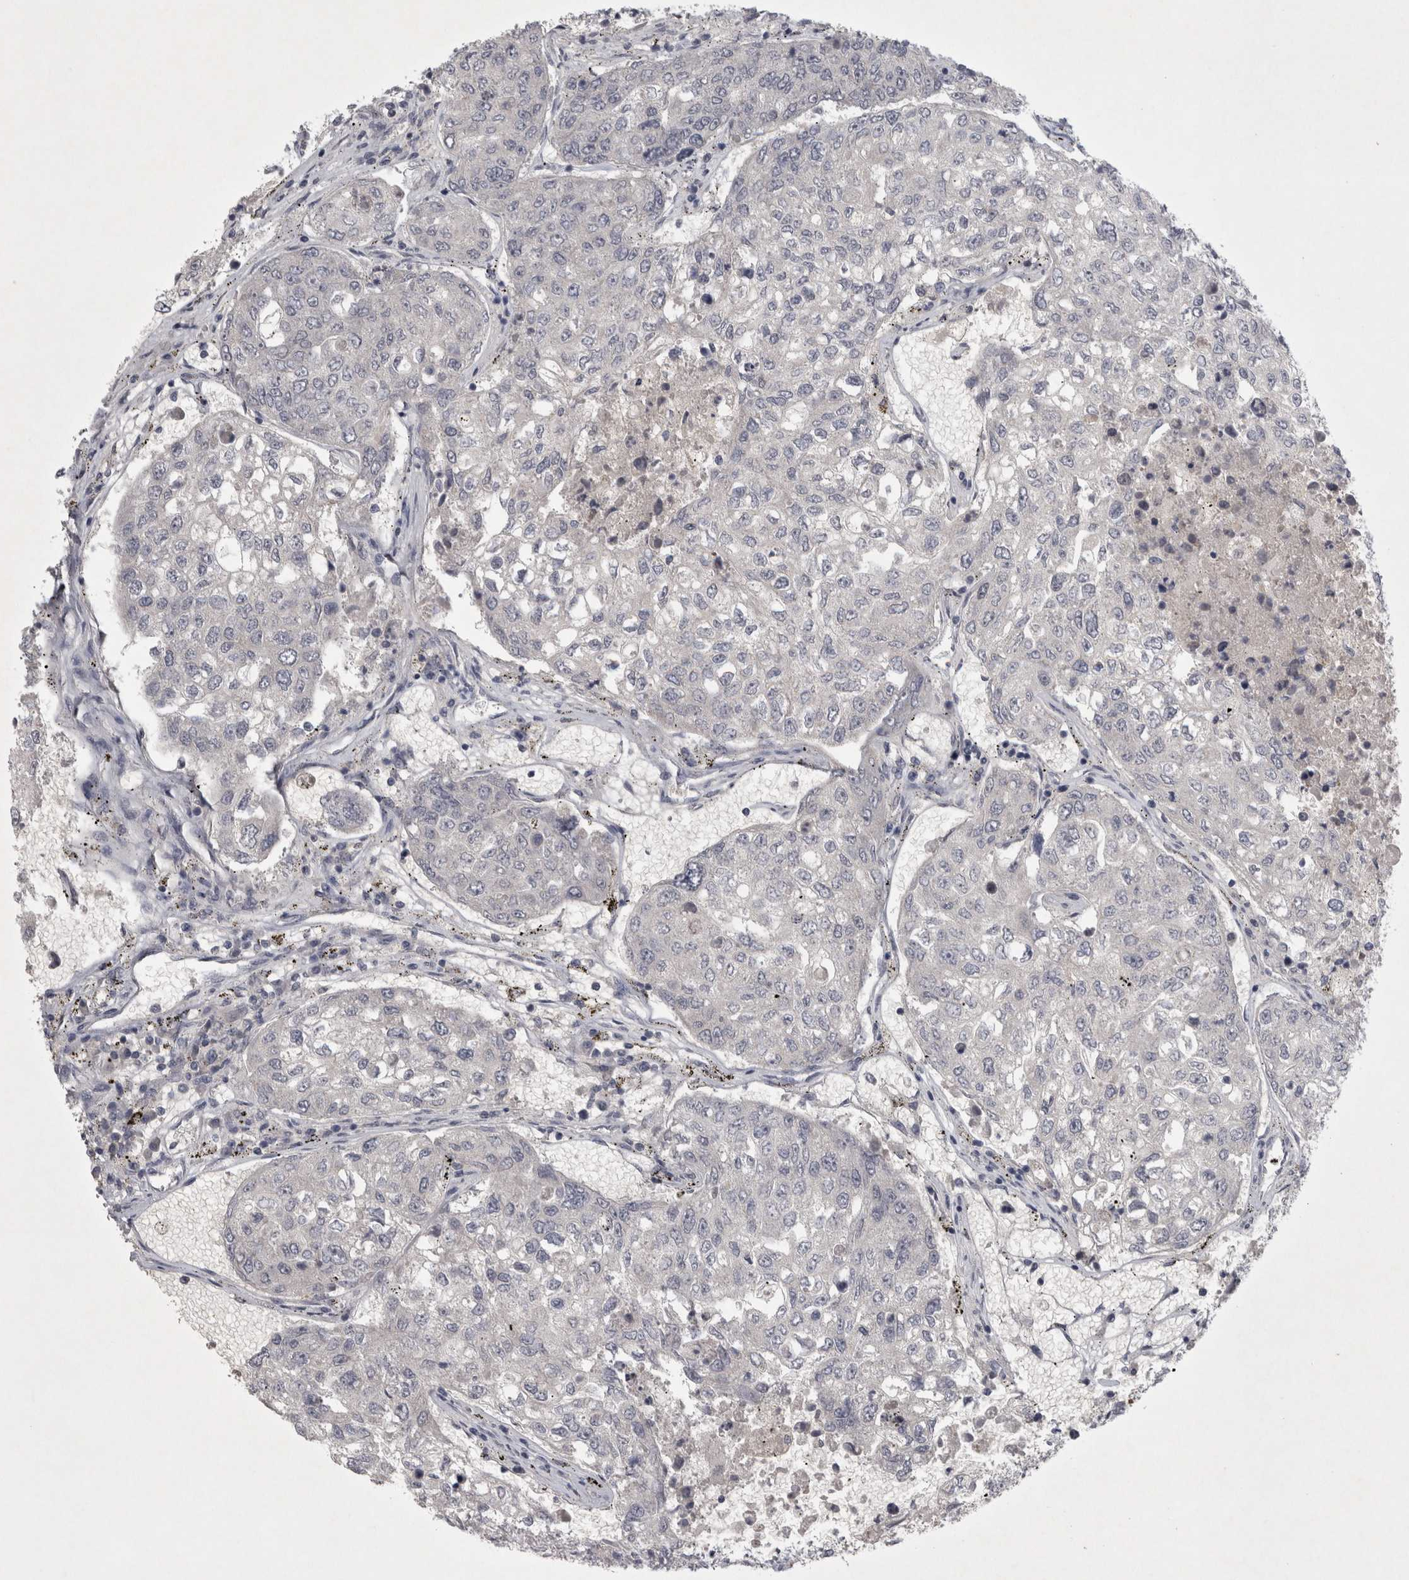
{"staining": {"intensity": "negative", "quantity": "none", "location": "none"}, "tissue": "urothelial cancer", "cell_type": "Tumor cells", "image_type": "cancer", "snomed": [{"axis": "morphology", "description": "Urothelial carcinoma, High grade"}, {"axis": "topography", "description": "Lymph node"}, {"axis": "topography", "description": "Urinary bladder"}], "caption": "This histopathology image is of urothelial cancer stained with immunohistochemistry to label a protein in brown with the nuclei are counter-stained blue. There is no expression in tumor cells.", "gene": "ENPP7", "patient": {"sex": "male", "age": 51}}